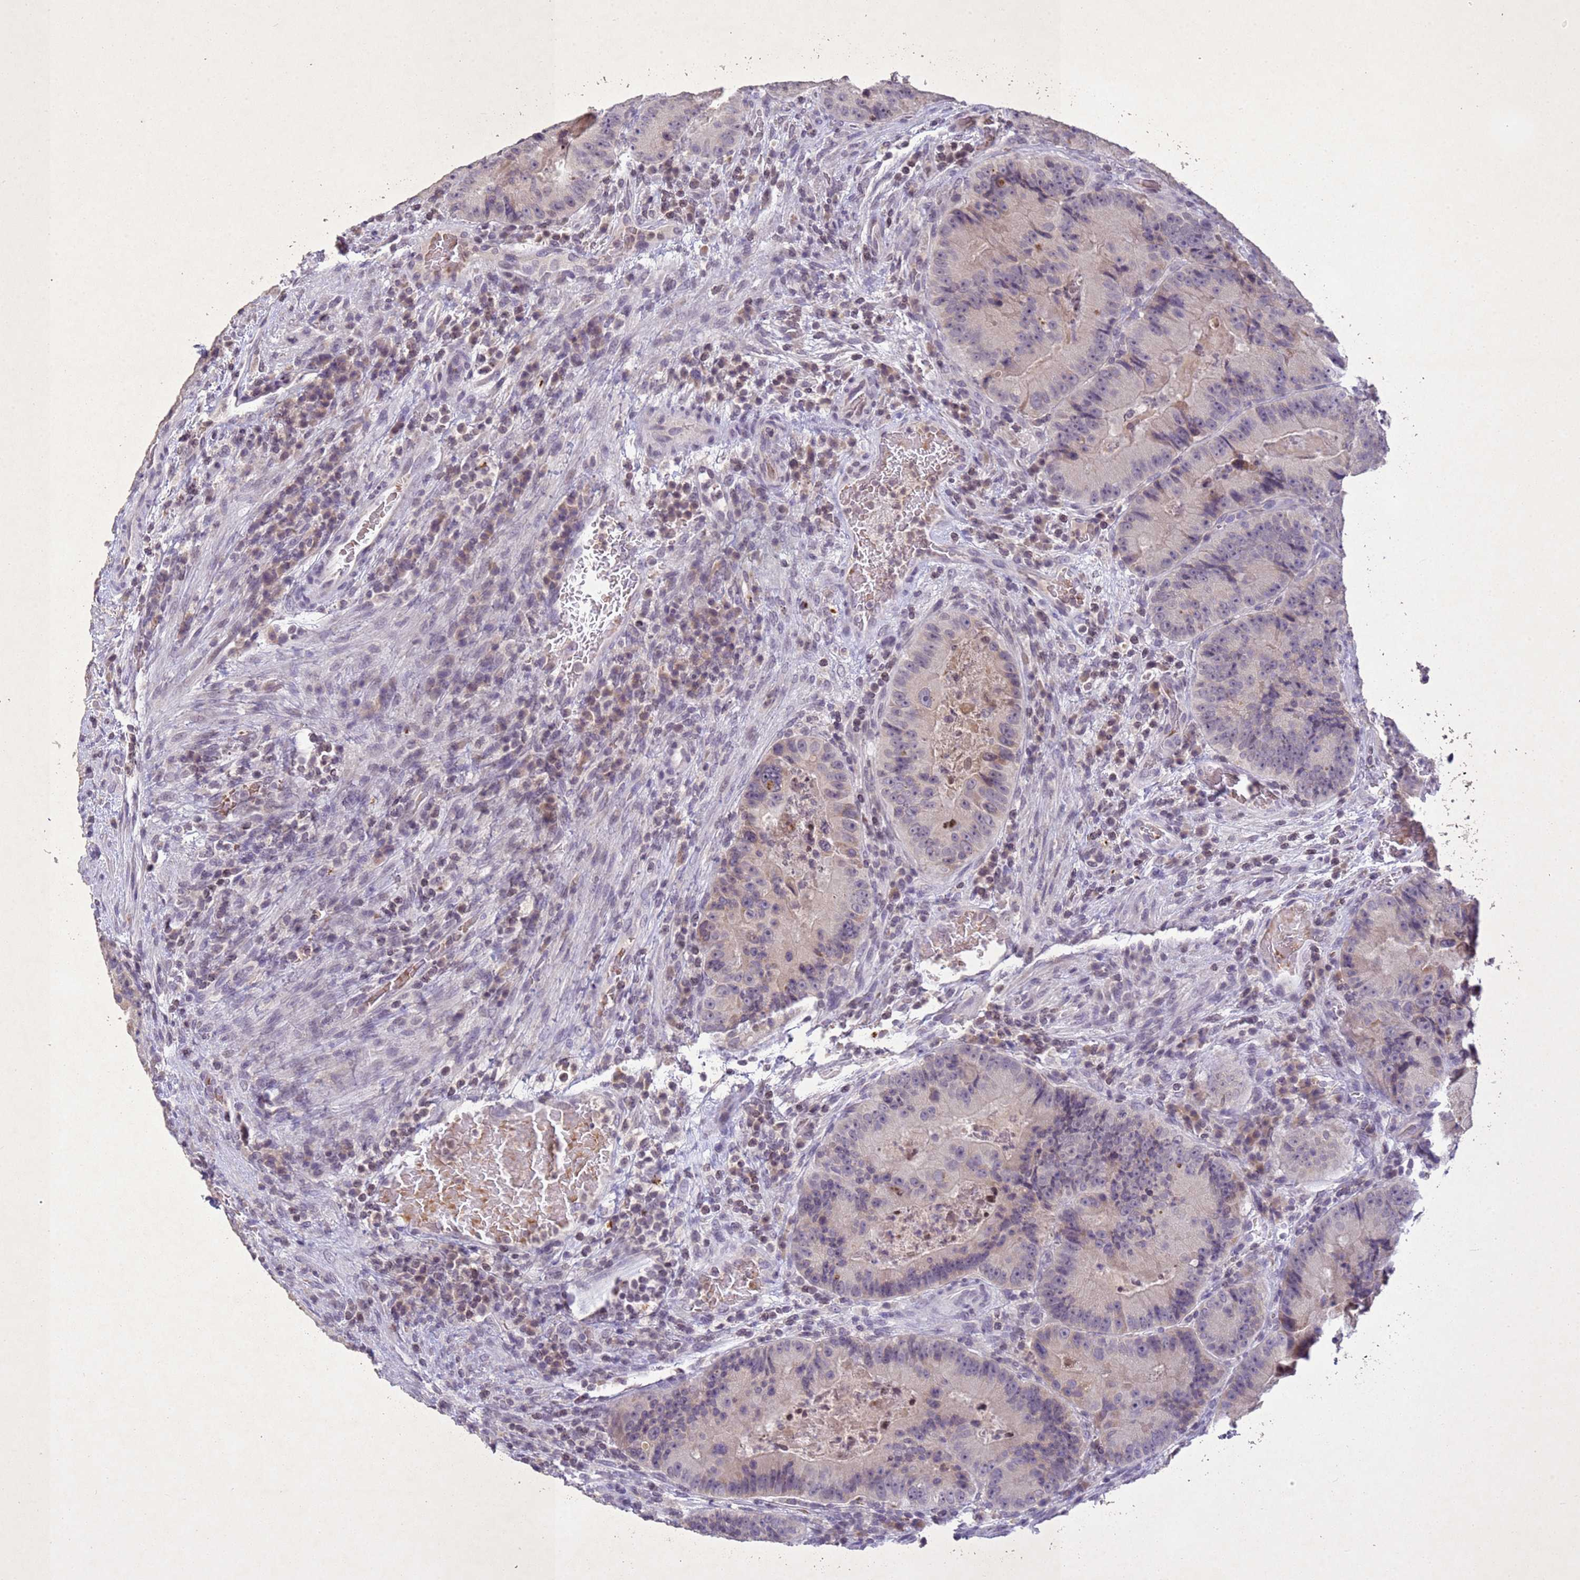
{"staining": {"intensity": "weak", "quantity": "<25%", "location": "cytoplasmic/membranous"}, "tissue": "colorectal cancer", "cell_type": "Tumor cells", "image_type": "cancer", "snomed": [{"axis": "morphology", "description": "Adenocarcinoma, NOS"}, {"axis": "topography", "description": "Colon"}], "caption": "An image of human colorectal cancer is negative for staining in tumor cells.", "gene": "NLRP11", "patient": {"sex": "female", "age": 86}}